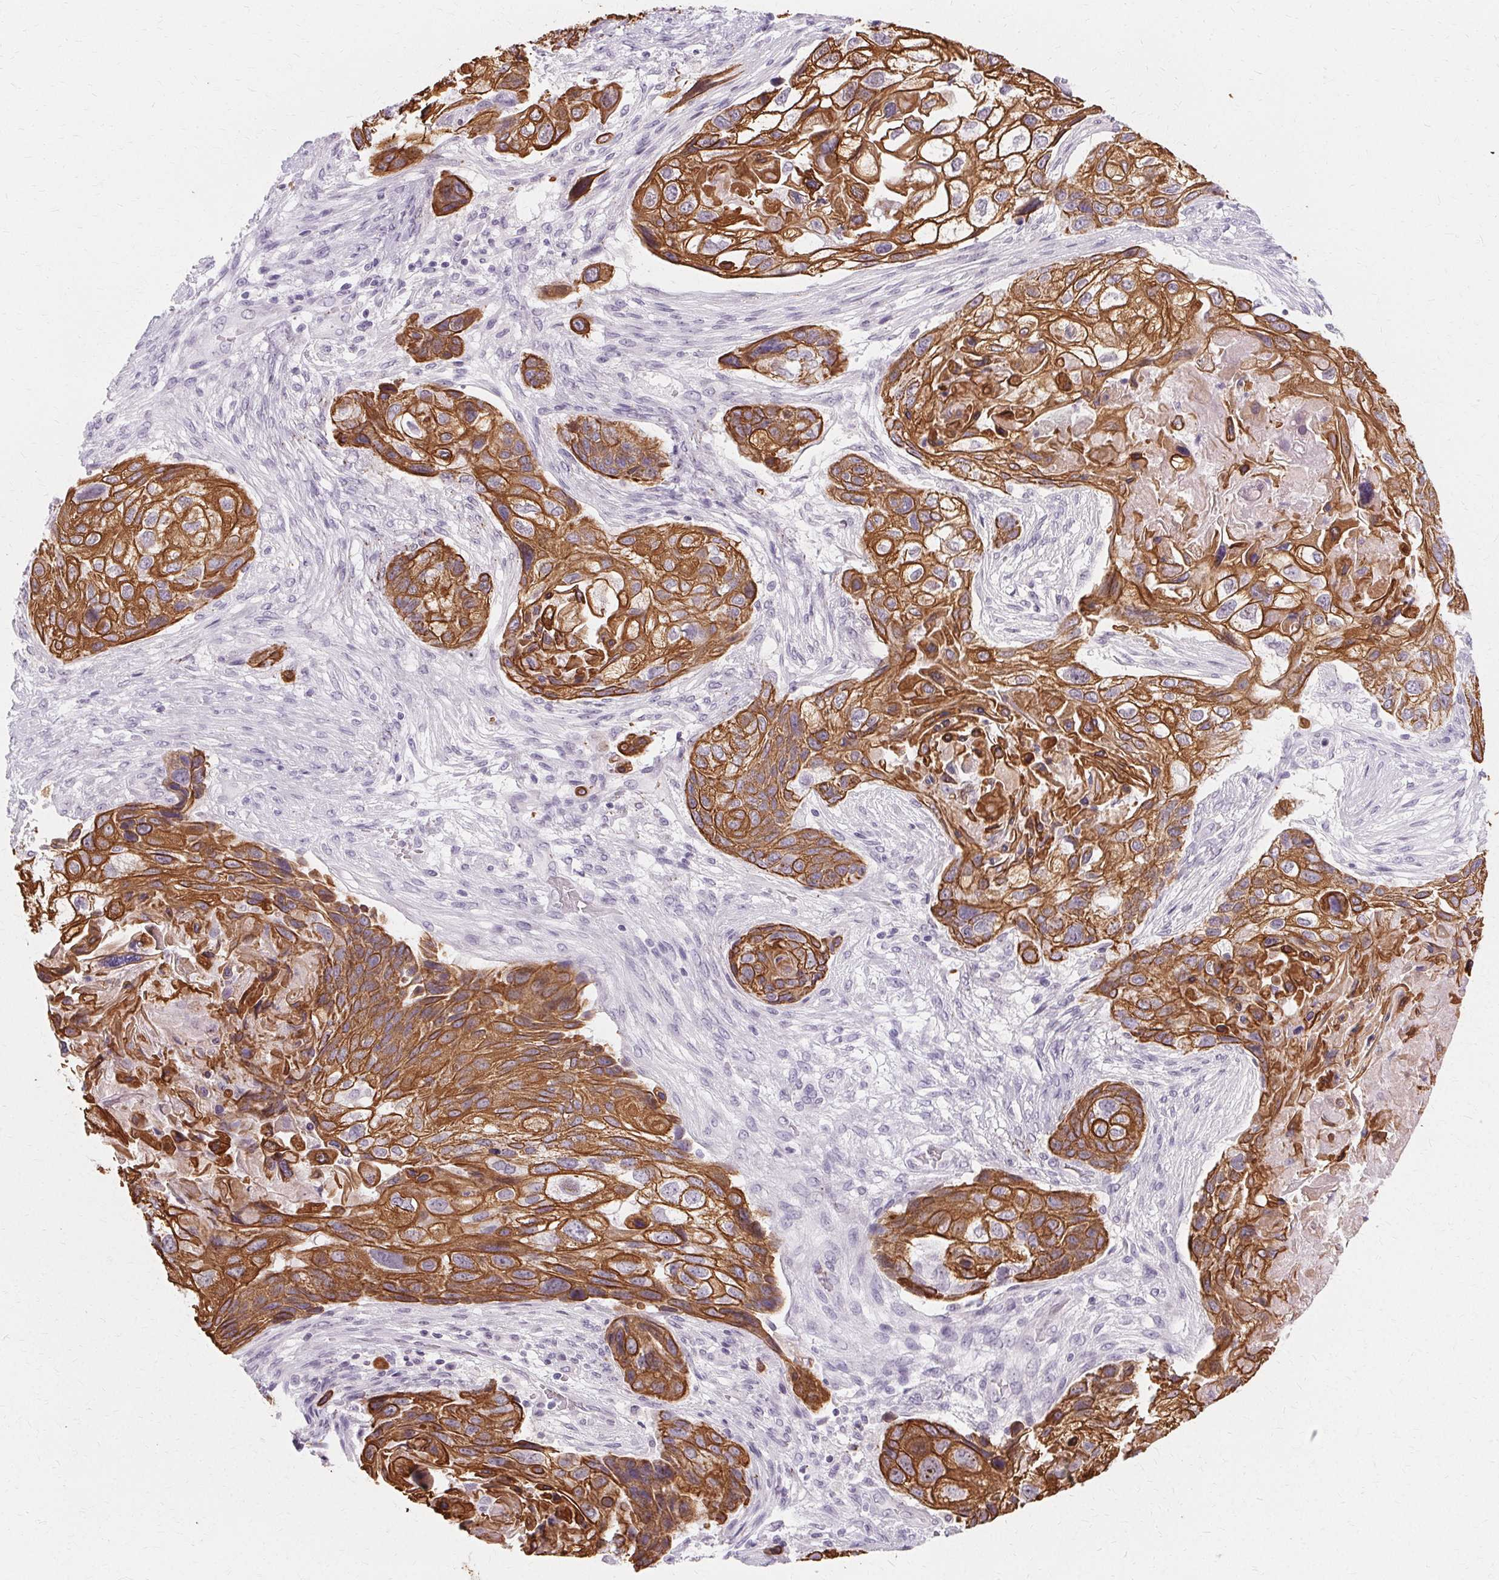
{"staining": {"intensity": "moderate", "quantity": ">75%", "location": "cytoplasmic/membranous"}, "tissue": "lung cancer", "cell_type": "Tumor cells", "image_type": "cancer", "snomed": [{"axis": "morphology", "description": "Squamous cell carcinoma, NOS"}, {"axis": "topography", "description": "Lung"}], "caption": "This is a histology image of immunohistochemistry (IHC) staining of lung squamous cell carcinoma, which shows moderate positivity in the cytoplasmic/membranous of tumor cells.", "gene": "KRT6C", "patient": {"sex": "male", "age": 69}}